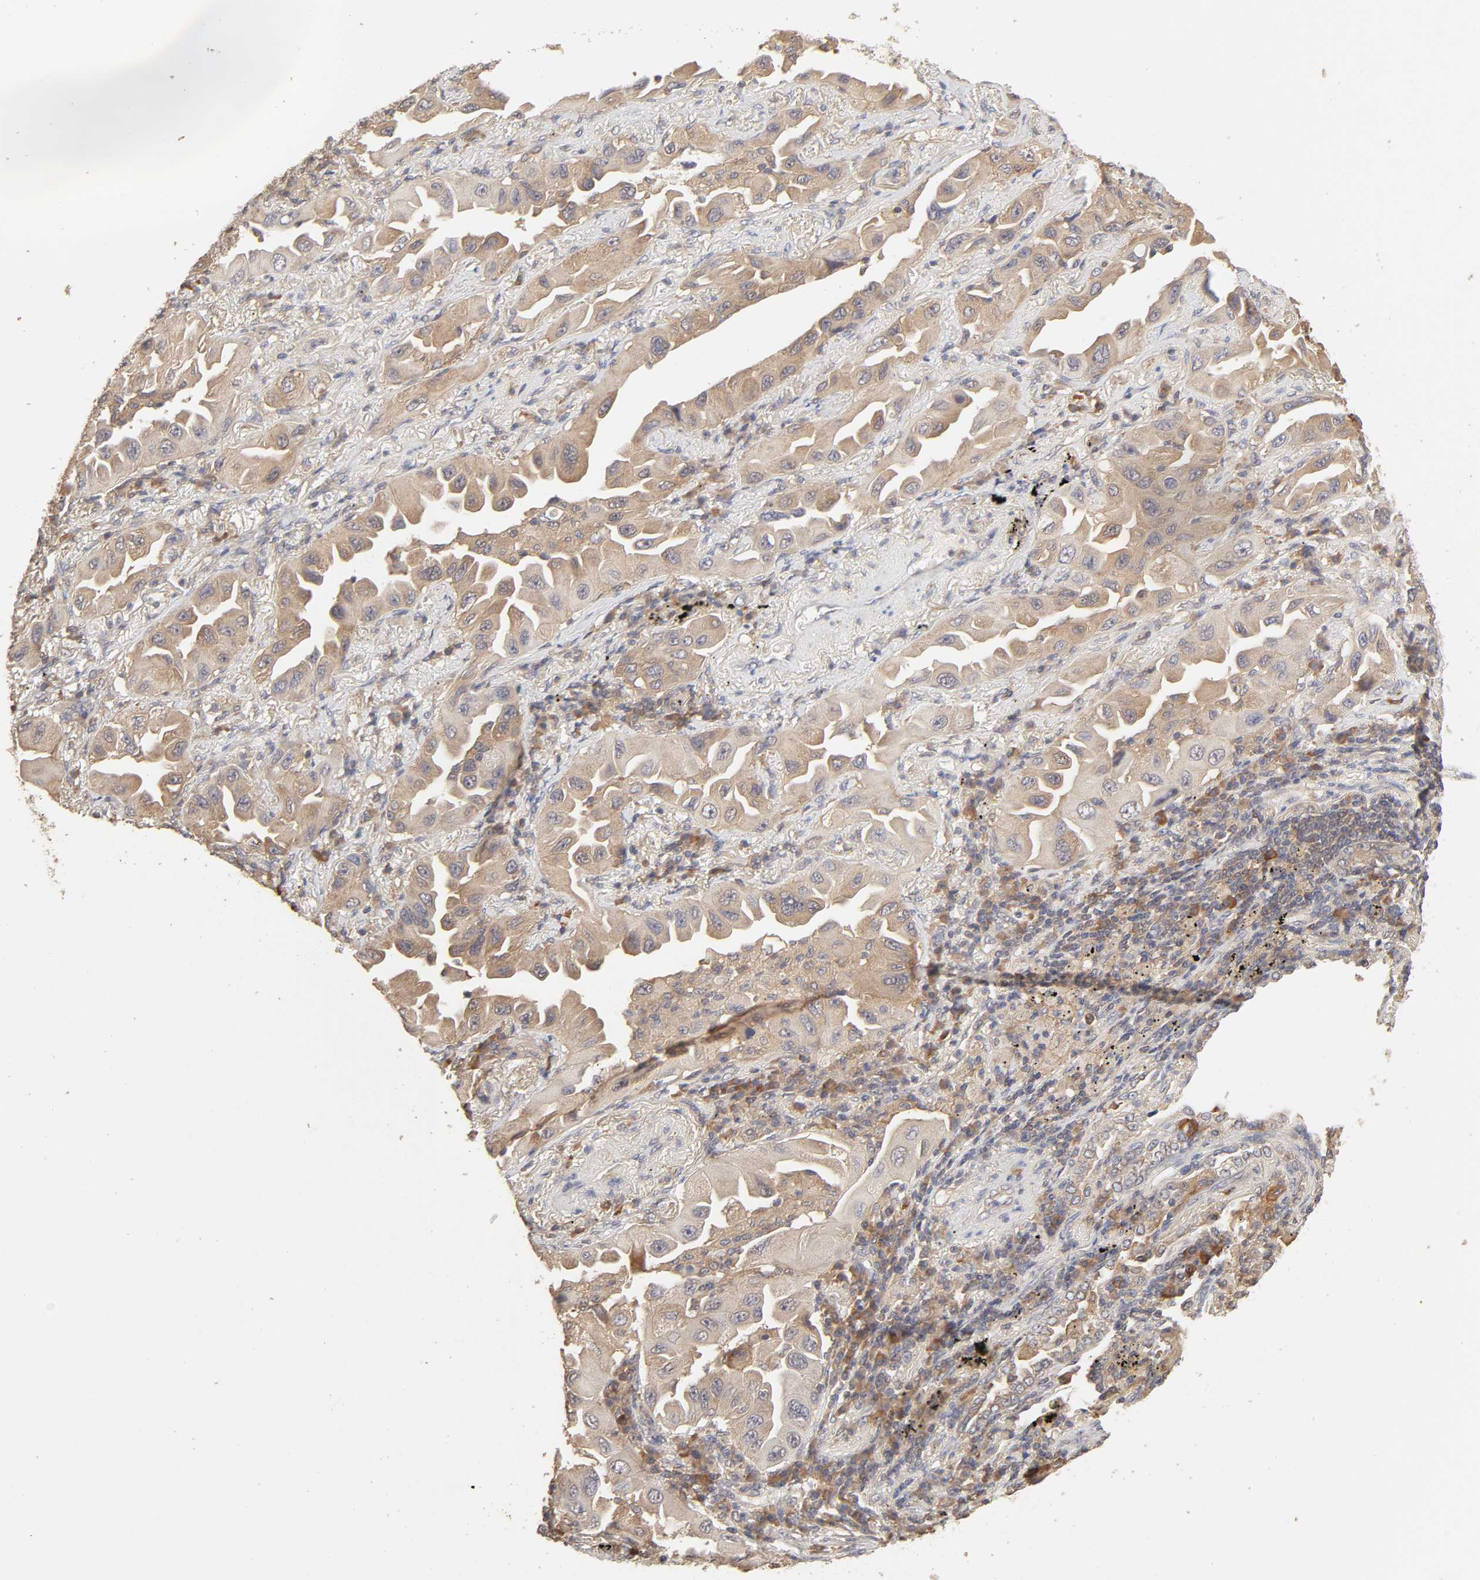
{"staining": {"intensity": "weak", "quantity": "25%-75%", "location": "cytoplasmic/membranous"}, "tissue": "lung cancer", "cell_type": "Tumor cells", "image_type": "cancer", "snomed": [{"axis": "morphology", "description": "Adenocarcinoma, NOS"}, {"axis": "topography", "description": "Lung"}], "caption": "Adenocarcinoma (lung) was stained to show a protein in brown. There is low levels of weak cytoplasmic/membranous positivity in approximately 25%-75% of tumor cells. Nuclei are stained in blue.", "gene": "AP1G2", "patient": {"sex": "female", "age": 65}}